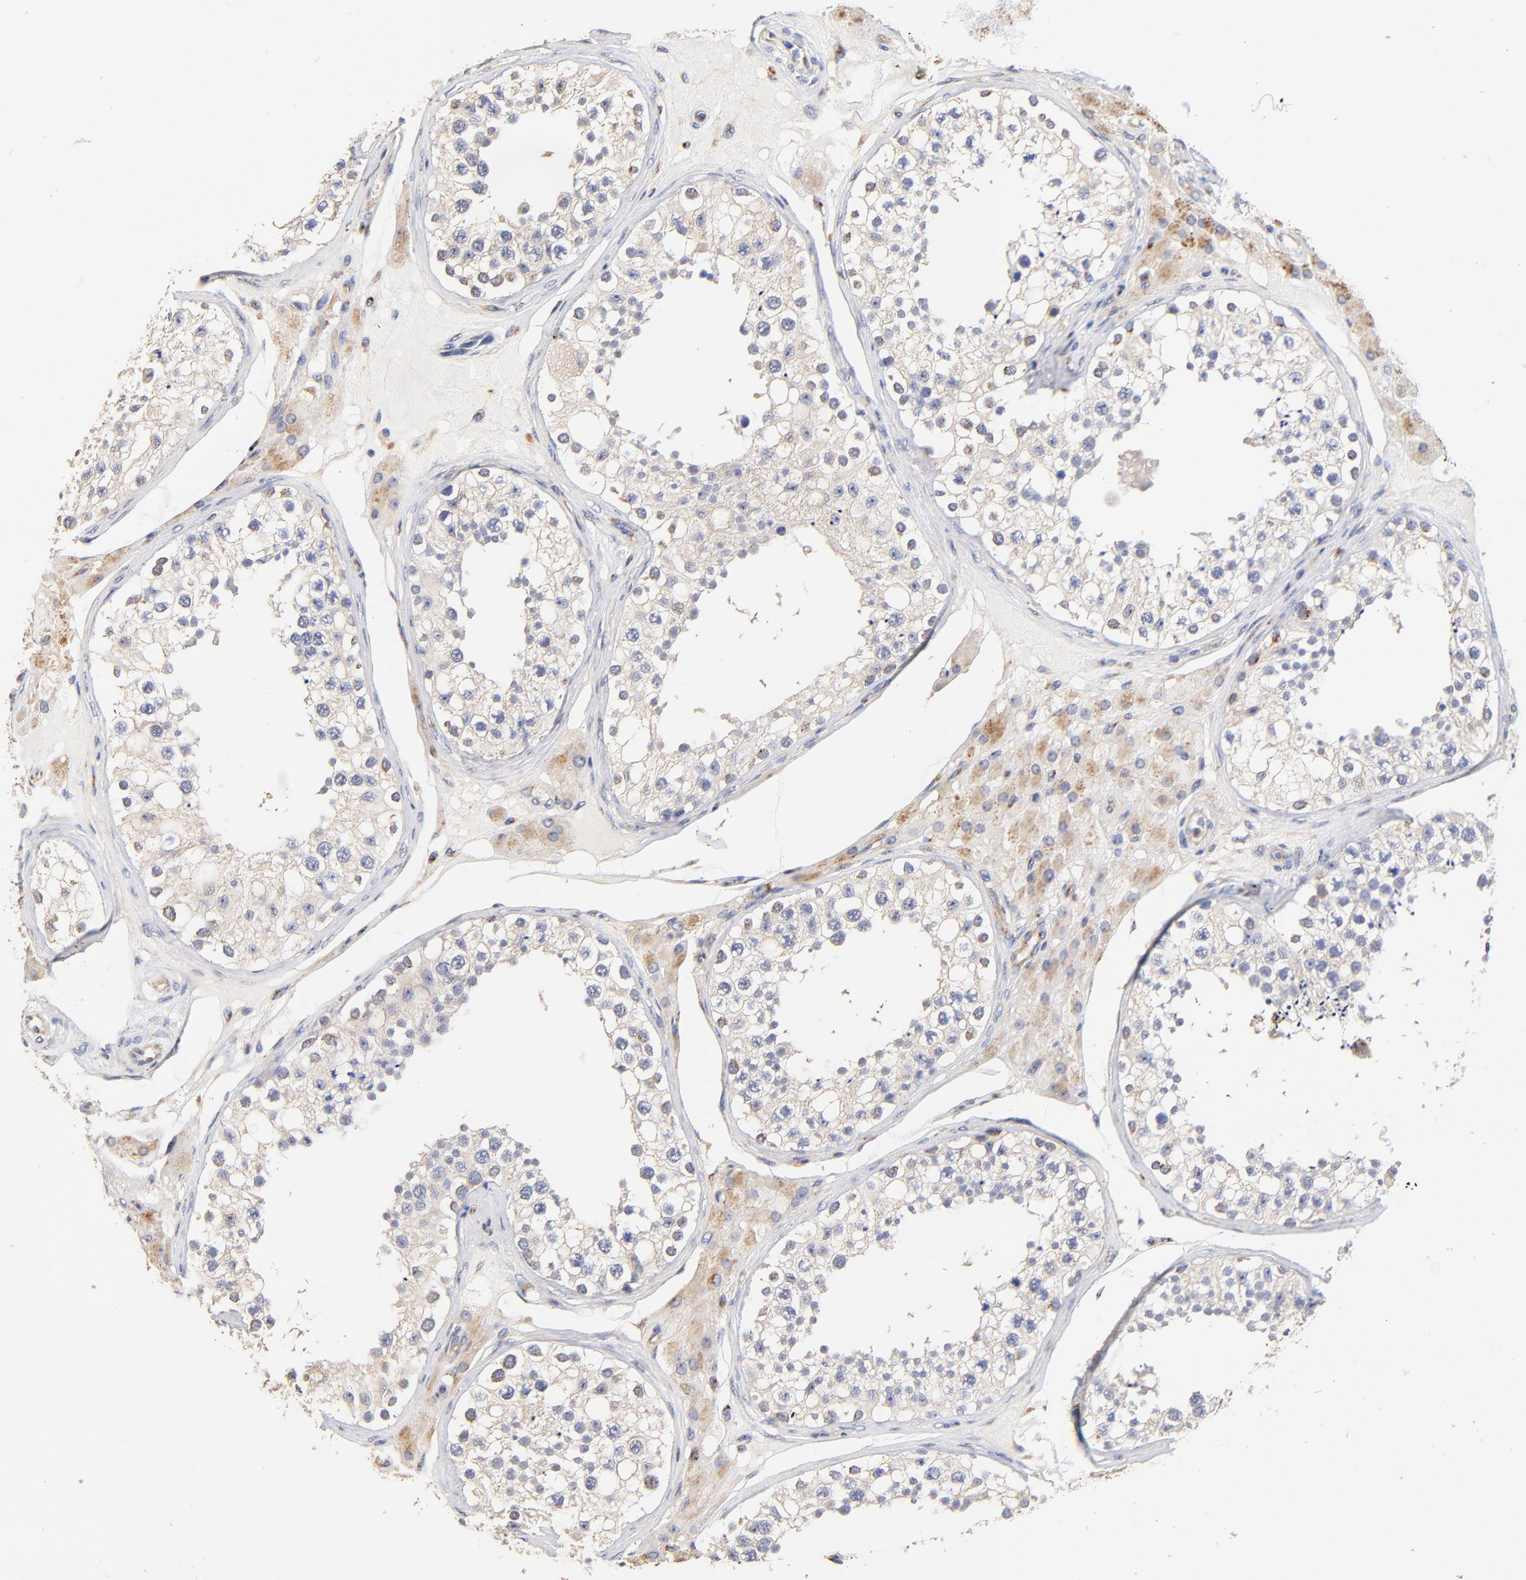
{"staining": {"intensity": "moderate", "quantity": "<25%", "location": "cytoplasmic/membranous"}, "tissue": "testis", "cell_type": "Cells in seminiferous ducts", "image_type": "normal", "snomed": [{"axis": "morphology", "description": "Normal tissue, NOS"}, {"axis": "topography", "description": "Testis"}], "caption": "Immunohistochemistry (IHC) of benign human testis demonstrates low levels of moderate cytoplasmic/membranous positivity in about <25% of cells in seminiferous ducts. (Brightfield microscopy of DAB IHC at high magnification).", "gene": "FMNL3", "patient": {"sex": "male", "age": 68}}